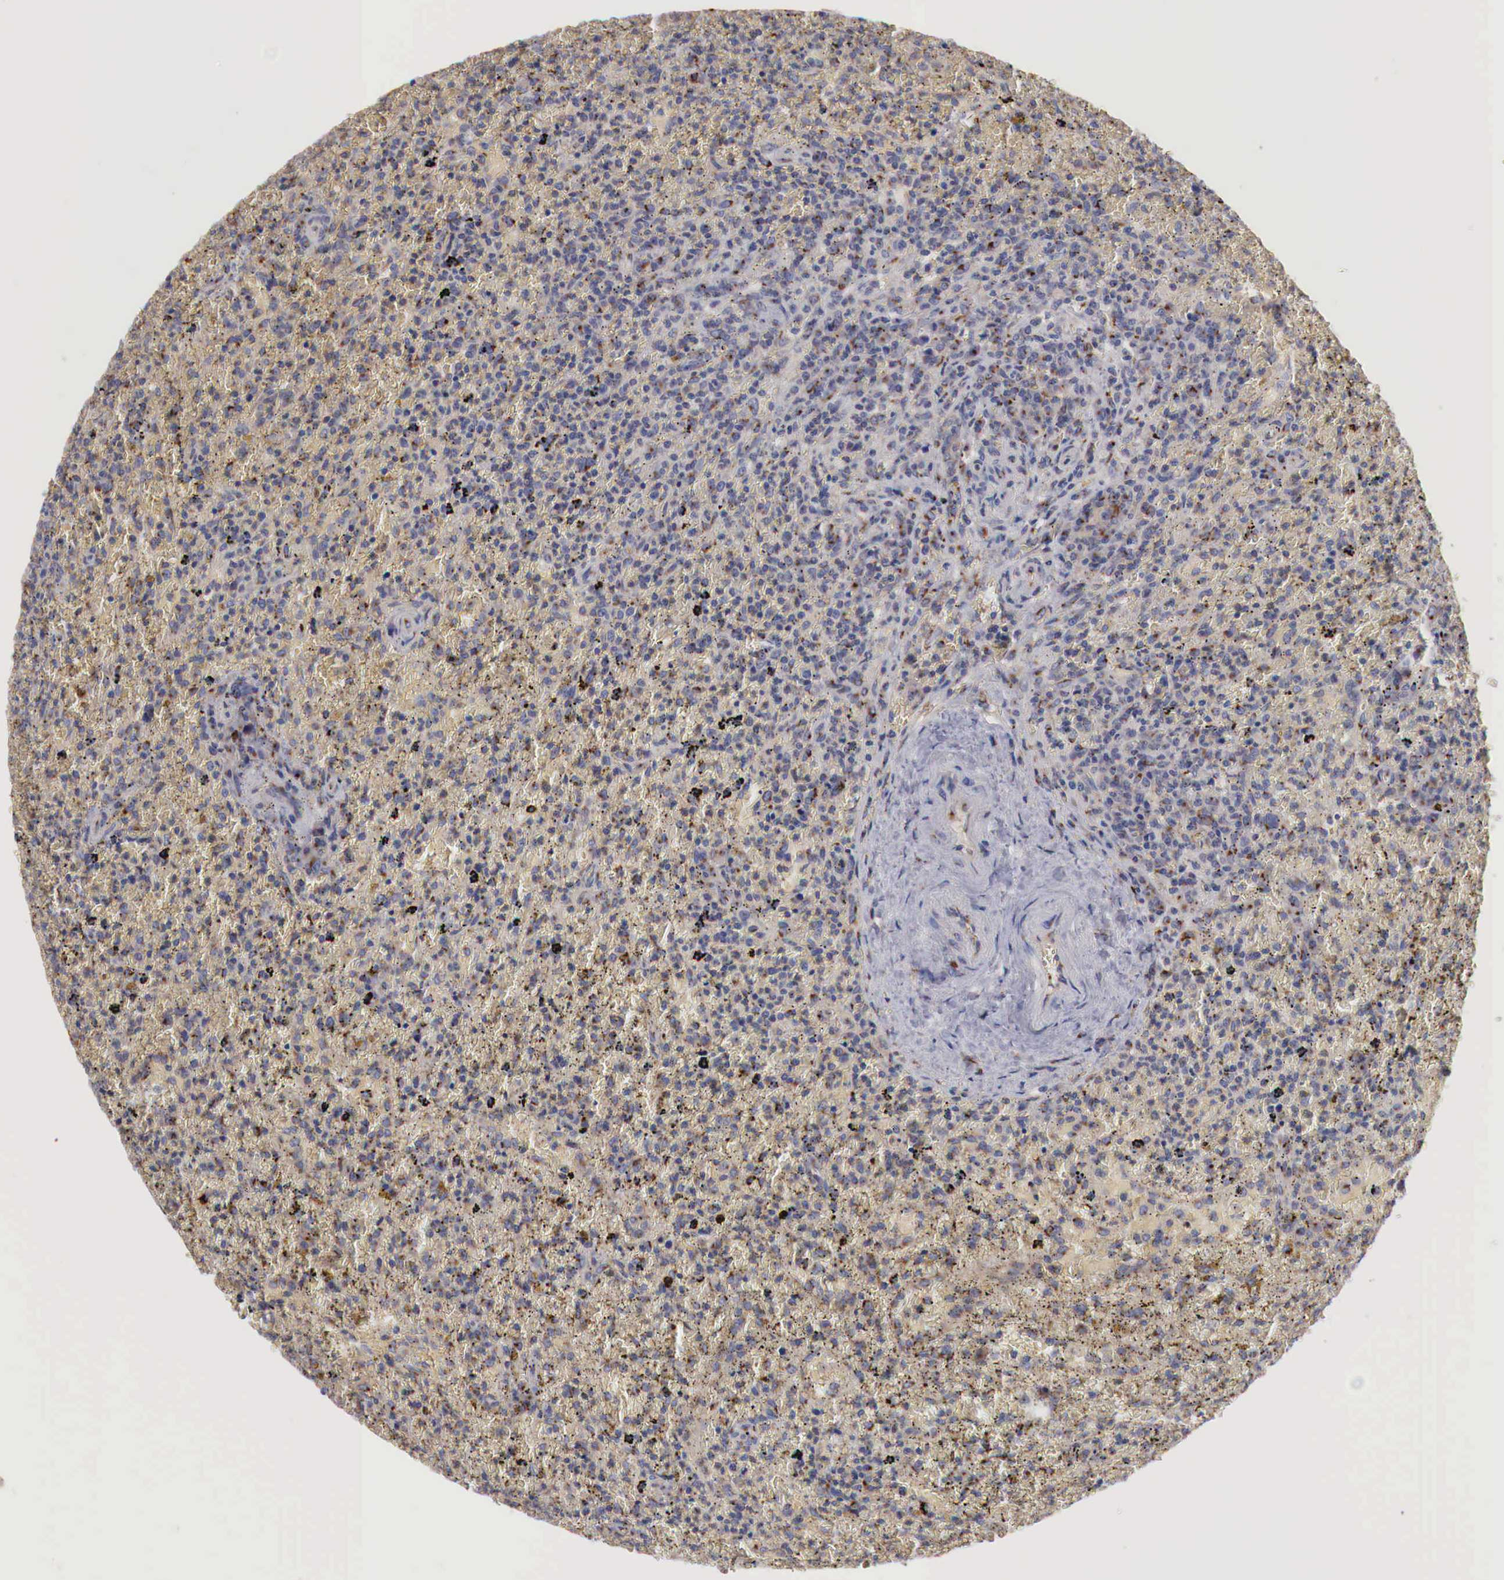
{"staining": {"intensity": "moderate", "quantity": "25%-75%", "location": "cytoplasmic/membranous"}, "tissue": "lymphoma", "cell_type": "Tumor cells", "image_type": "cancer", "snomed": [{"axis": "morphology", "description": "Malignant lymphoma, non-Hodgkin's type, High grade"}, {"axis": "topography", "description": "Spleen"}, {"axis": "topography", "description": "Lymph node"}], "caption": "Malignant lymphoma, non-Hodgkin's type (high-grade) tissue reveals moderate cytoplasmic/membranous positivity in approximately 25%-75% of tumor cells", "gene": "SYAP1", "patient": {"sex": "female", "age": 70}}